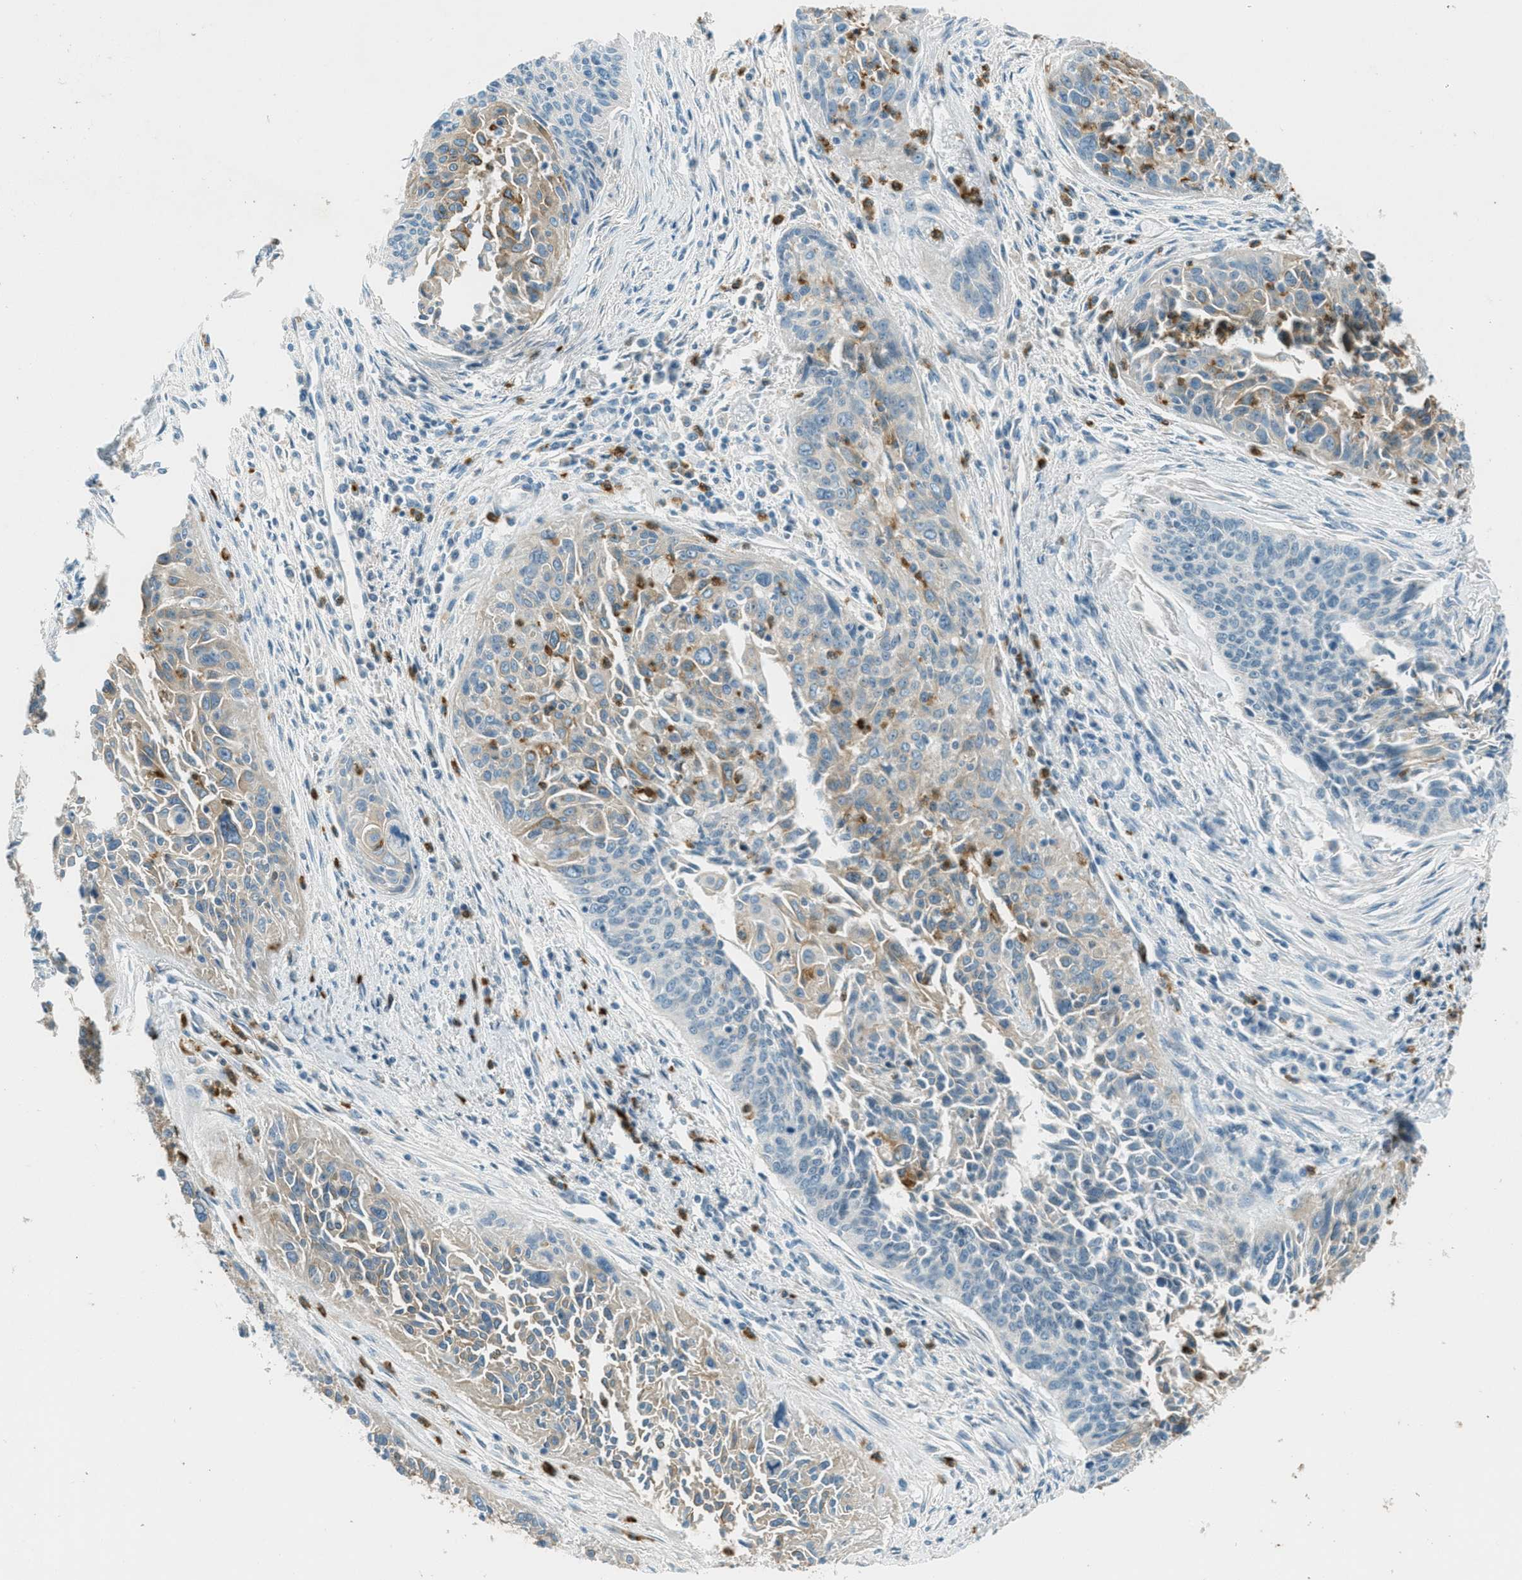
{"staining": {"intensity": "moderate", "quantity": "<25%", "location": "cytoplasmic/membranous"}, "tissue": "cervical cancer", "cell_type": "Tumor cells", "image_type": "cancer", "snomed": [{"axis": "morphology", "description": "Squamous cell carcinoma, NOS"}, {"axis": "topography", "description": "Cervix"}], "caption": "This image displays immunohistochemistry staining of human cervical squamous cell carcinoma, with low moderate cytoplasmic/membranous staining in about <25% of tumor cells.", "gene": "MSLN", "patient": {"sex": "female", "age": 55}}